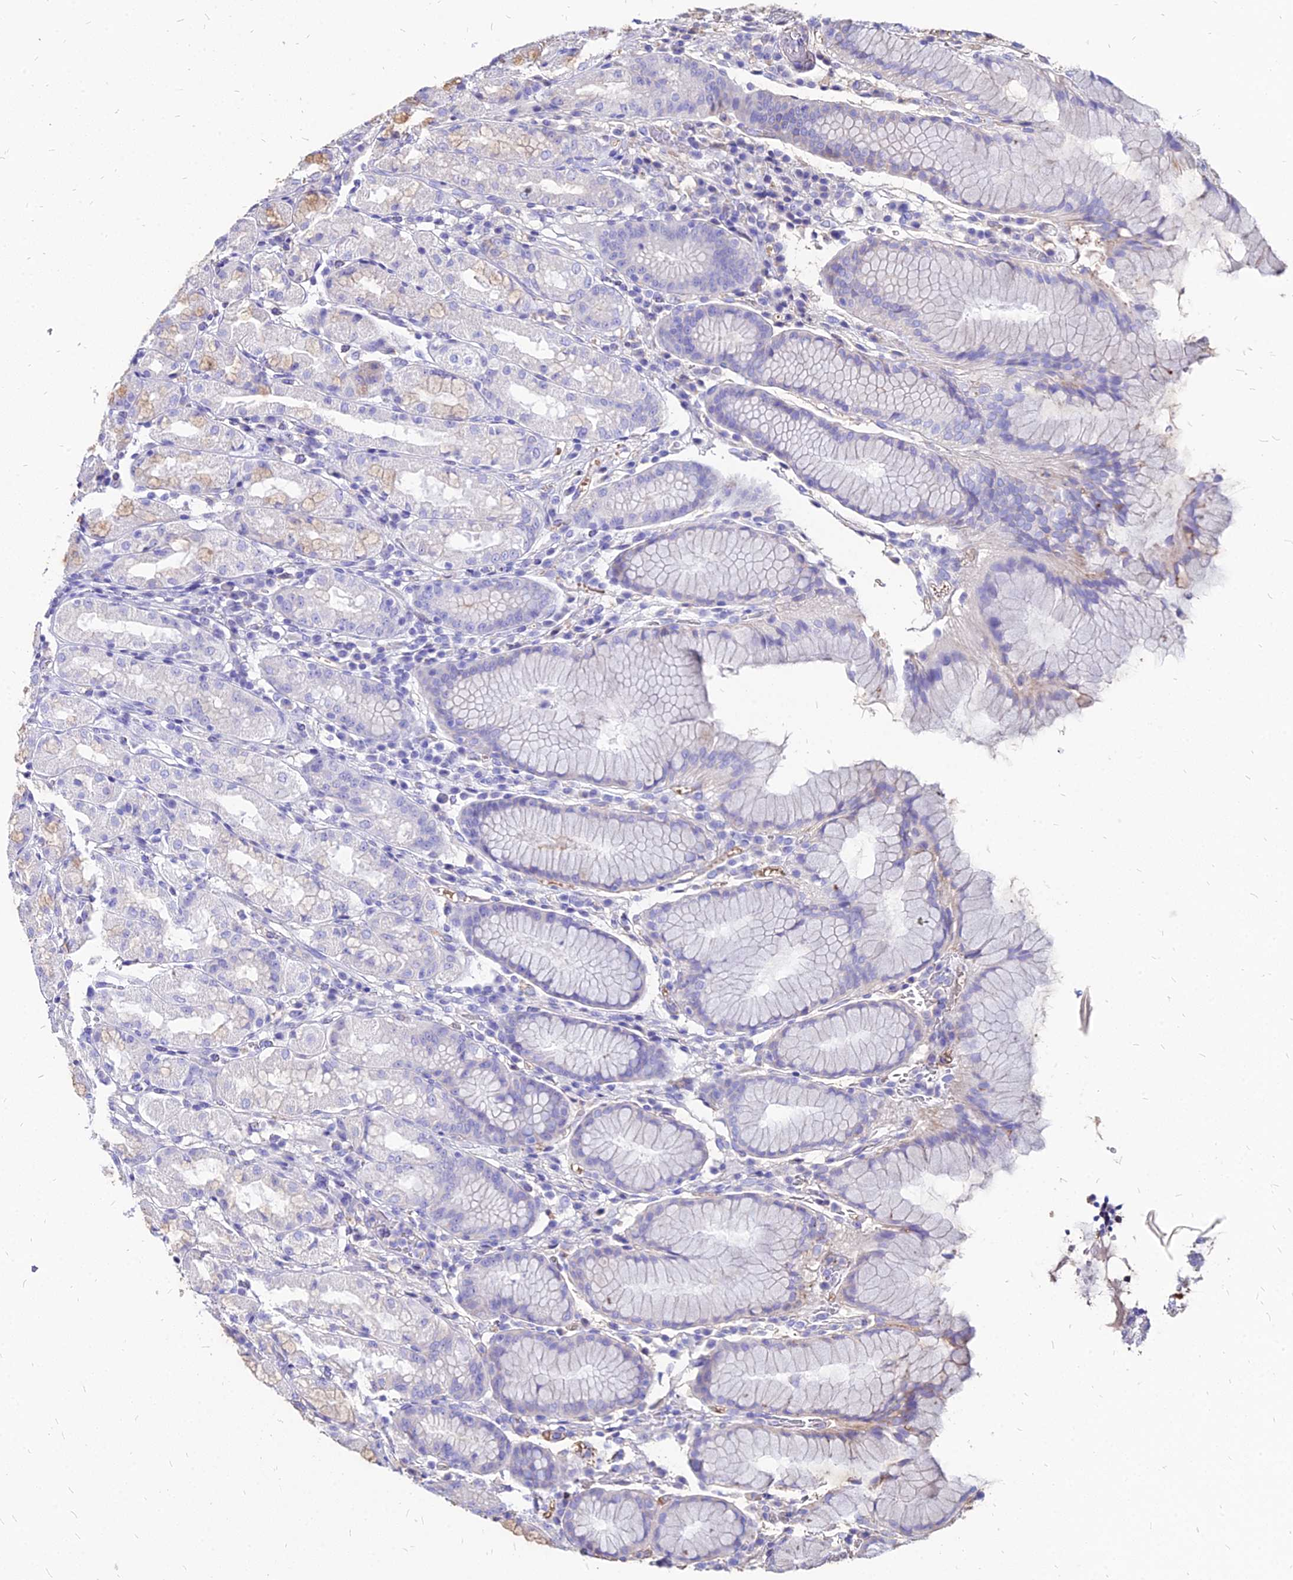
{"staining": {"intensity": "negative", "quantity": "none", "location": "none"}, "tissue": "stomach", "cell_type": "Glandular cells", "image_type": "normal", "snomed": [{"axis": "morphology", "description": "Normal tissue, NOS"}, {"axis": "topography", "description": "Stomach, lower"}], "caption": "DAB (3,3'-diaminobenzidine) immunohistochemical staining of normal stomach exhibits no significant positivity in glandular cells. (Brightfield microscopy of DAB (3,3'-diaminobenzidine) immunohistochemistry at high magnification).", "gene": "NME5", "patient": {"sex": "female", "age": 56}}